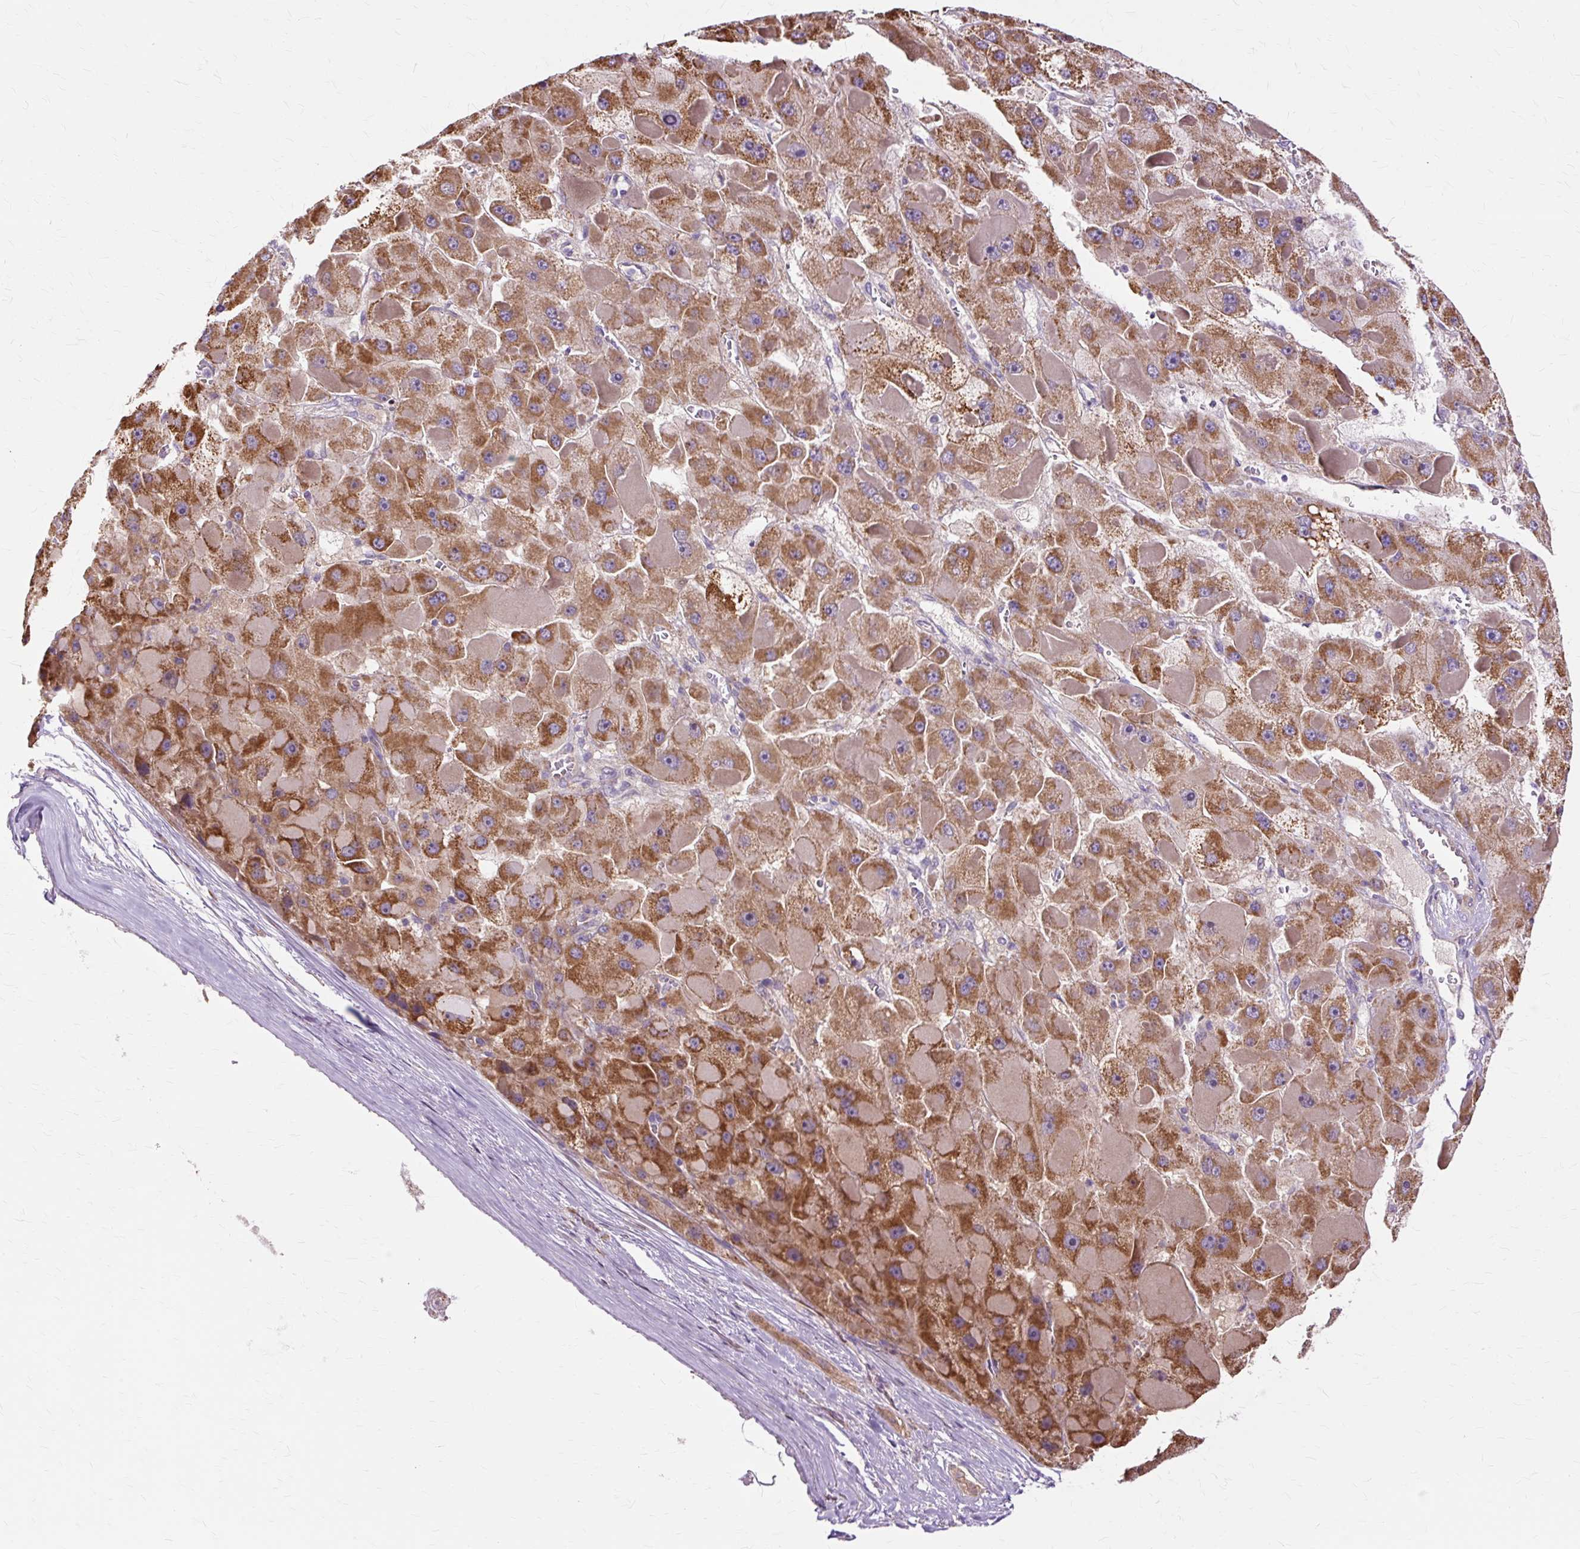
{"staining": {"intensity": "moderate", "quantity": ">75%", "location": "cytoplasmic/membranous"}, "tissue": "liver cancer", "cell_type": "Tumor cells", "image_type": "cancer", "snomed": [{"axis": "morphology", "description": "Carcinoma, Hepatocellular, NOS"}, {"axis": "topography", "description": "Liver"}], "caption": "This is an image of immunohistochemistry staining of hepatocellular carcinoma (liver), which shows moderate staining in the cytoplasmic/membranous of tumor cells.", "gene": "PDZD2", "patient": {"sex": "female", "age": 73}}